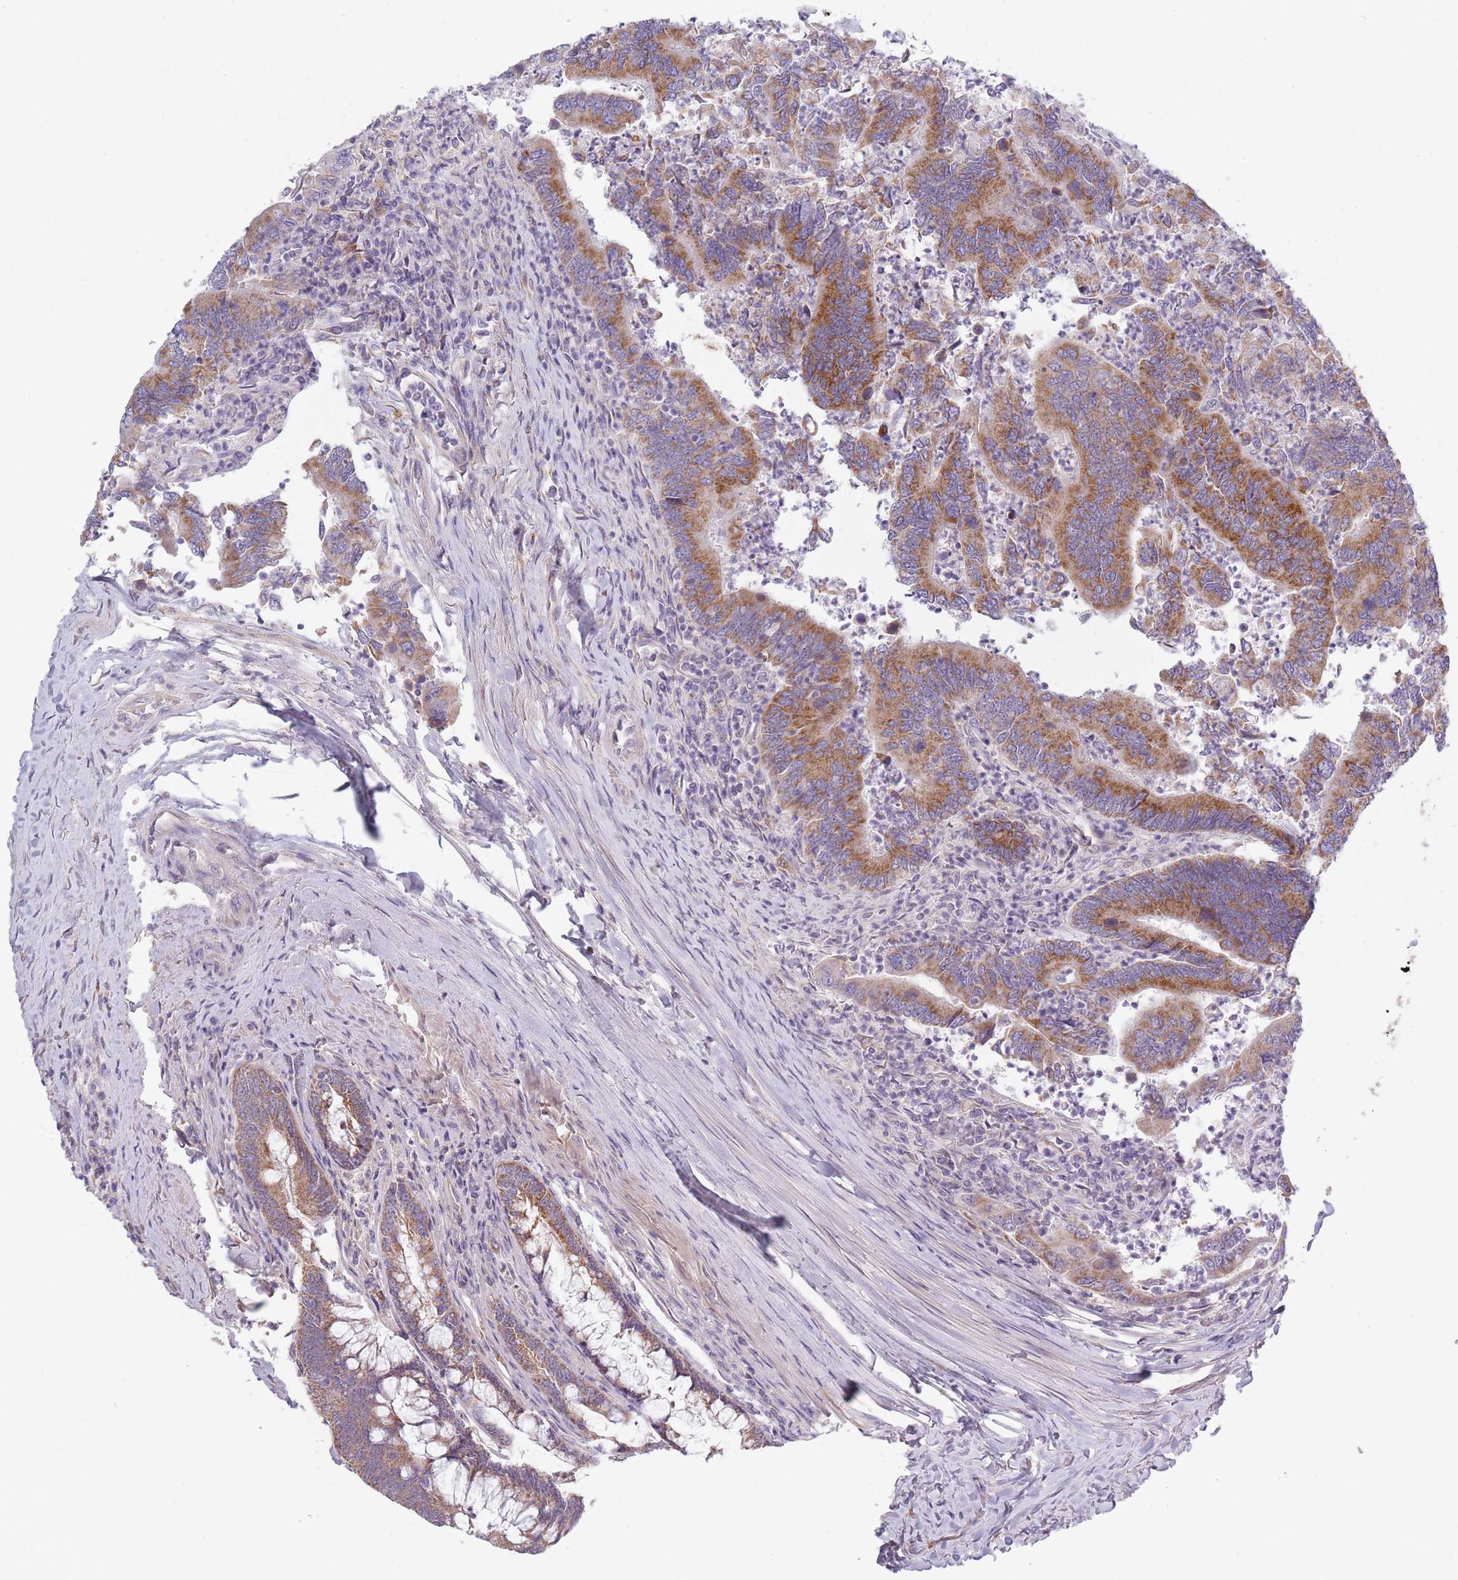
{"staining": {"intensity": "moderate", "quantity": ">75%", "location": "cytoplasmic/membranous"}, "tissue": "colorectal cancer", "cell_type": "Tumor cells", "image_type": "cancer", "snomed": [{"axis": "morphology", "description": "Adenocarcinoma, NOS"}, {"axis": "topography", "description": "Colon"}], "caption": "Immunohistochemistry (IHC) of colorectal cancer (adenocarcinoma) displays medium levels of moderate cytoplasmic/membranous positivity in about >75% of tumor cells.", "gene": "COQ5", "patient": {"sex": "female", "age": 67}}